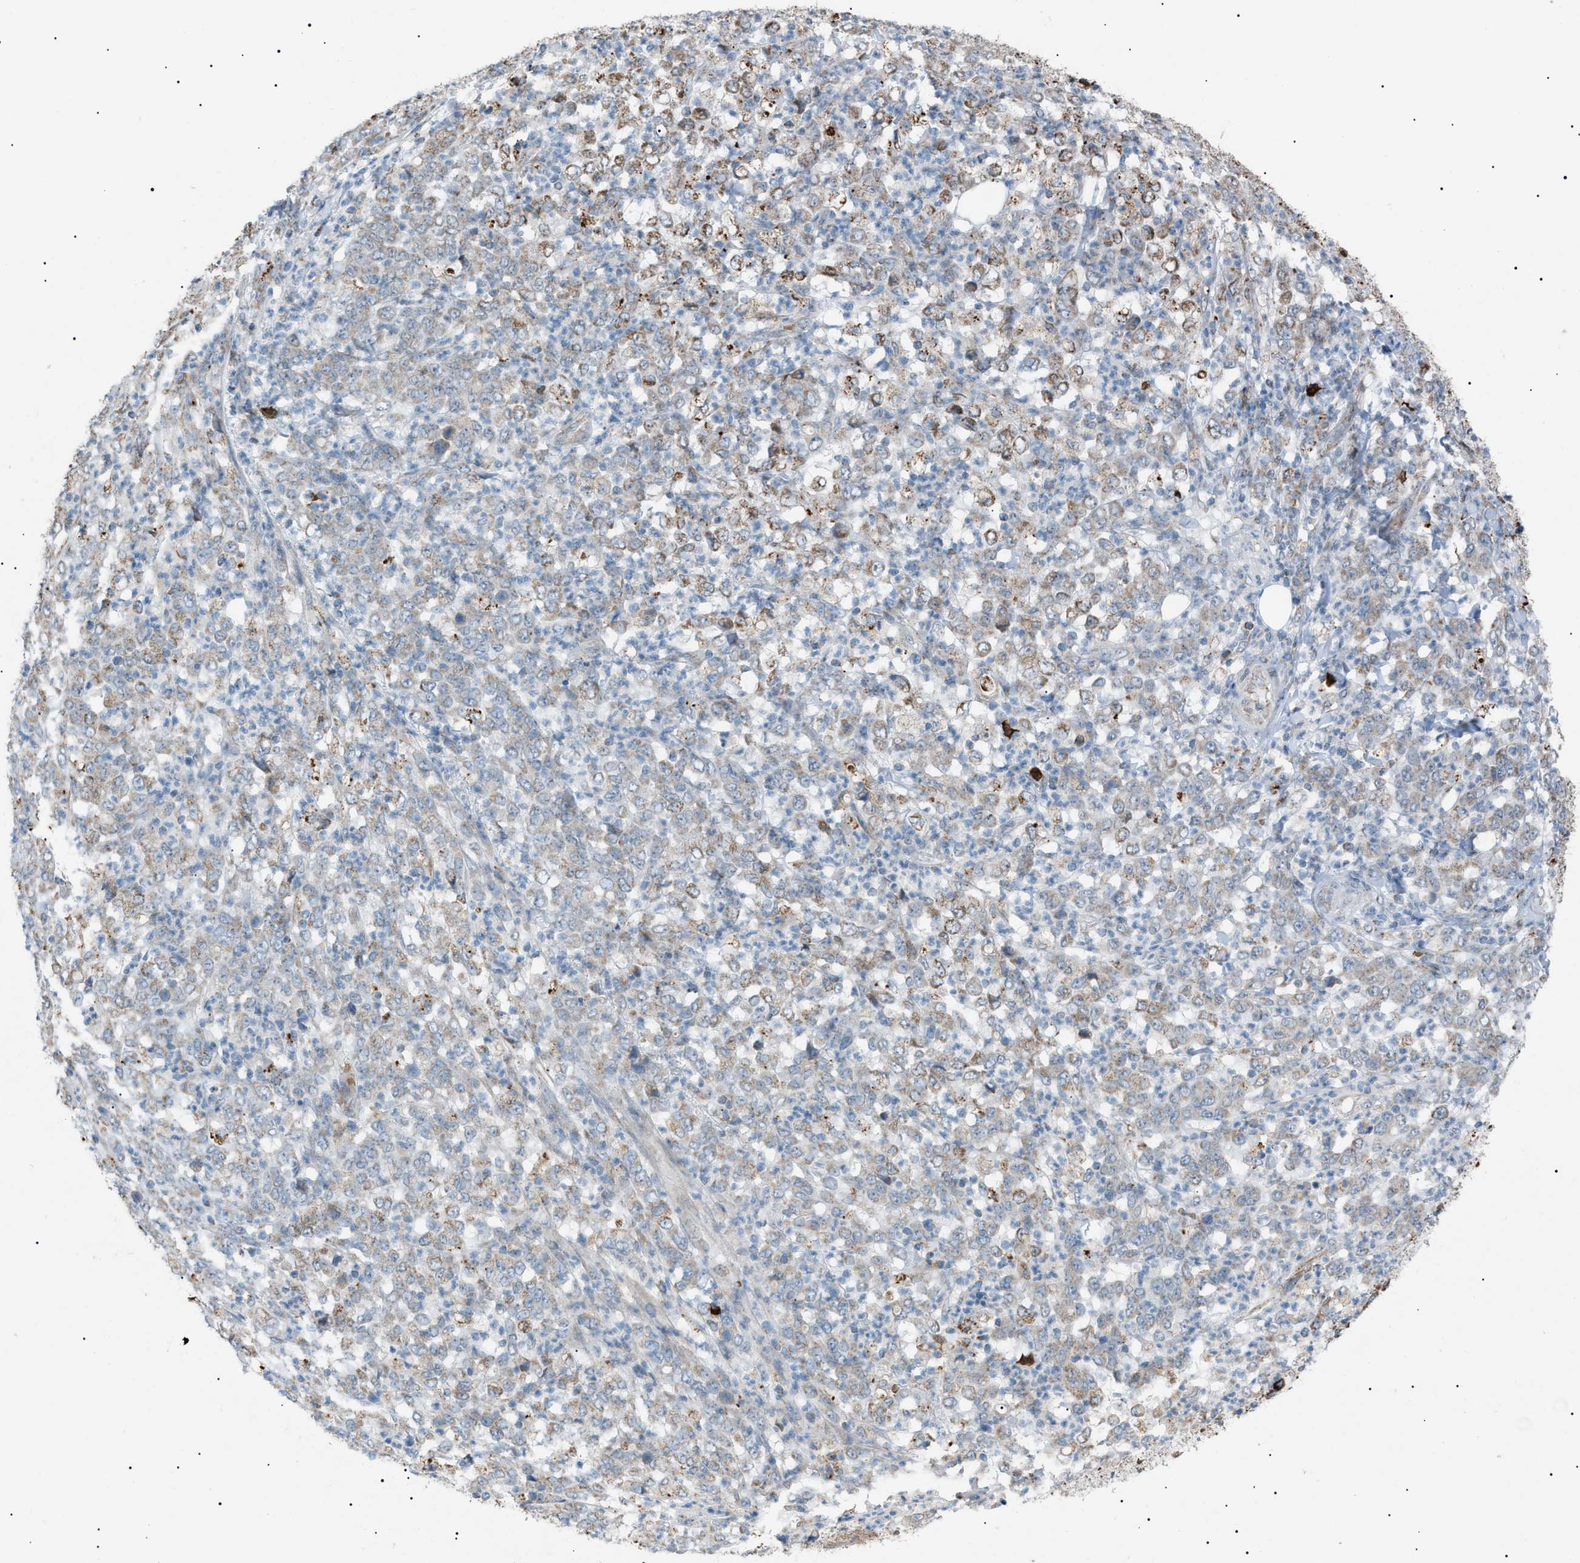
{"staining": {"intensity": "weak", "quantity": "25%-75%", "location": "cytoplasmic/membranous"}, "tissue": "stomach cancer", "cell_type": "Tumor cells", "image_type": "cancer", "snomed": [{"axis": "morphology", "description": "Adenocarcinoma, NOS"}, {"axis": "topography", "description": "Stomach, lower"}], "caption": "This is a photomicrograph of IHC staining of stomach cancer (adenocarcinoma), which shows weak expression in the cytoplasmic/membranous of tumor cells.", "gene": "ZNF516", "patient": {"sex": "female", "age": 71}}